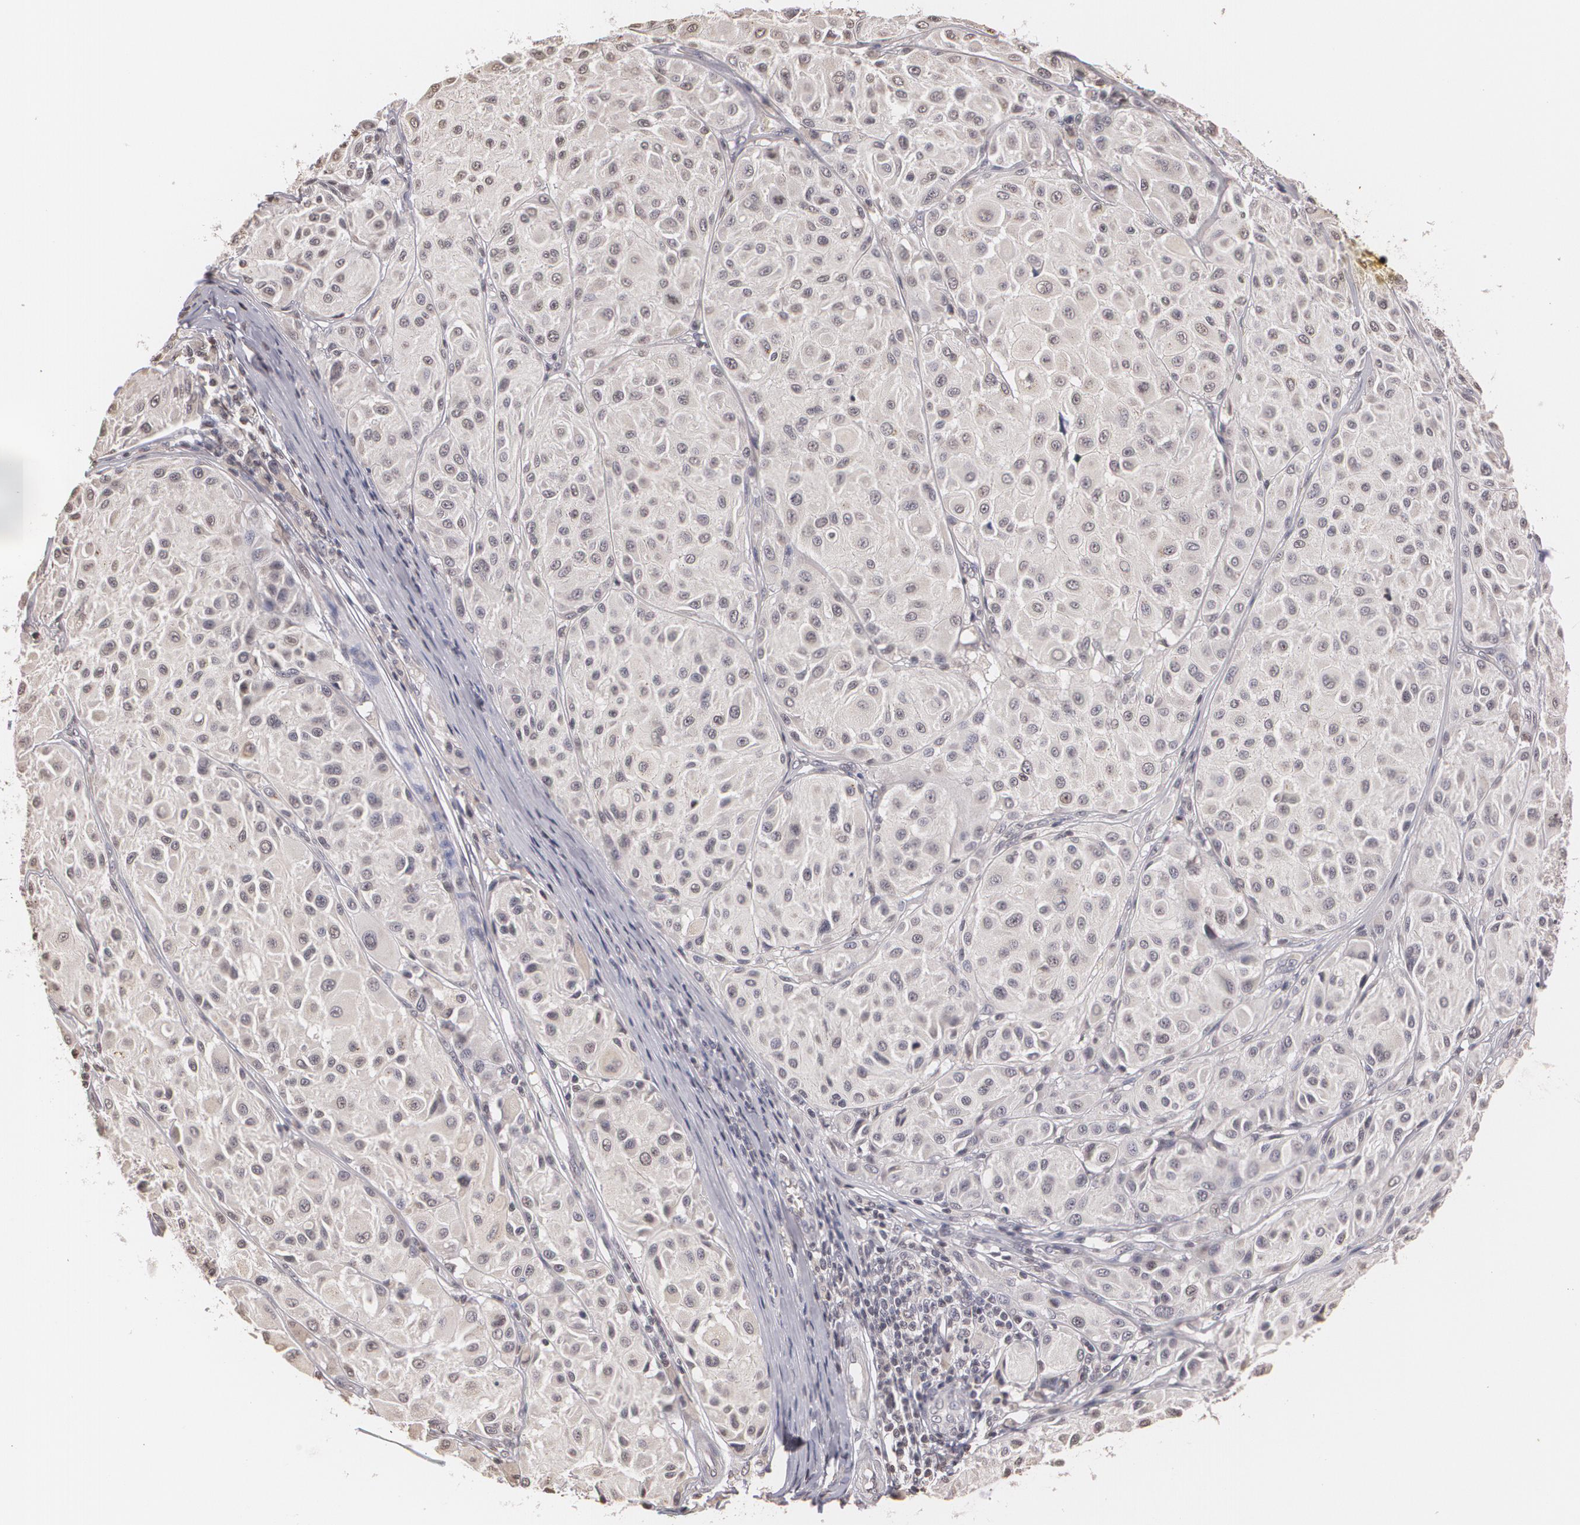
{"staining": {"intensity": "negative", "quantity": "none", "location": "none"}, "tissue": "melanoma", "cell_type": "Tumor cells", "image_type": "cancer", "snomed": [{"axis": "morphology", "description": "Malignant melanoma, NOS"}, {"axis": "topography", "description": "Skin"}], "caption": "Image shows no protein staining in tumor cells of malignant melanoma tissue.", "gene": "THRB", "patient": {"sex": "male", "age": 36}}